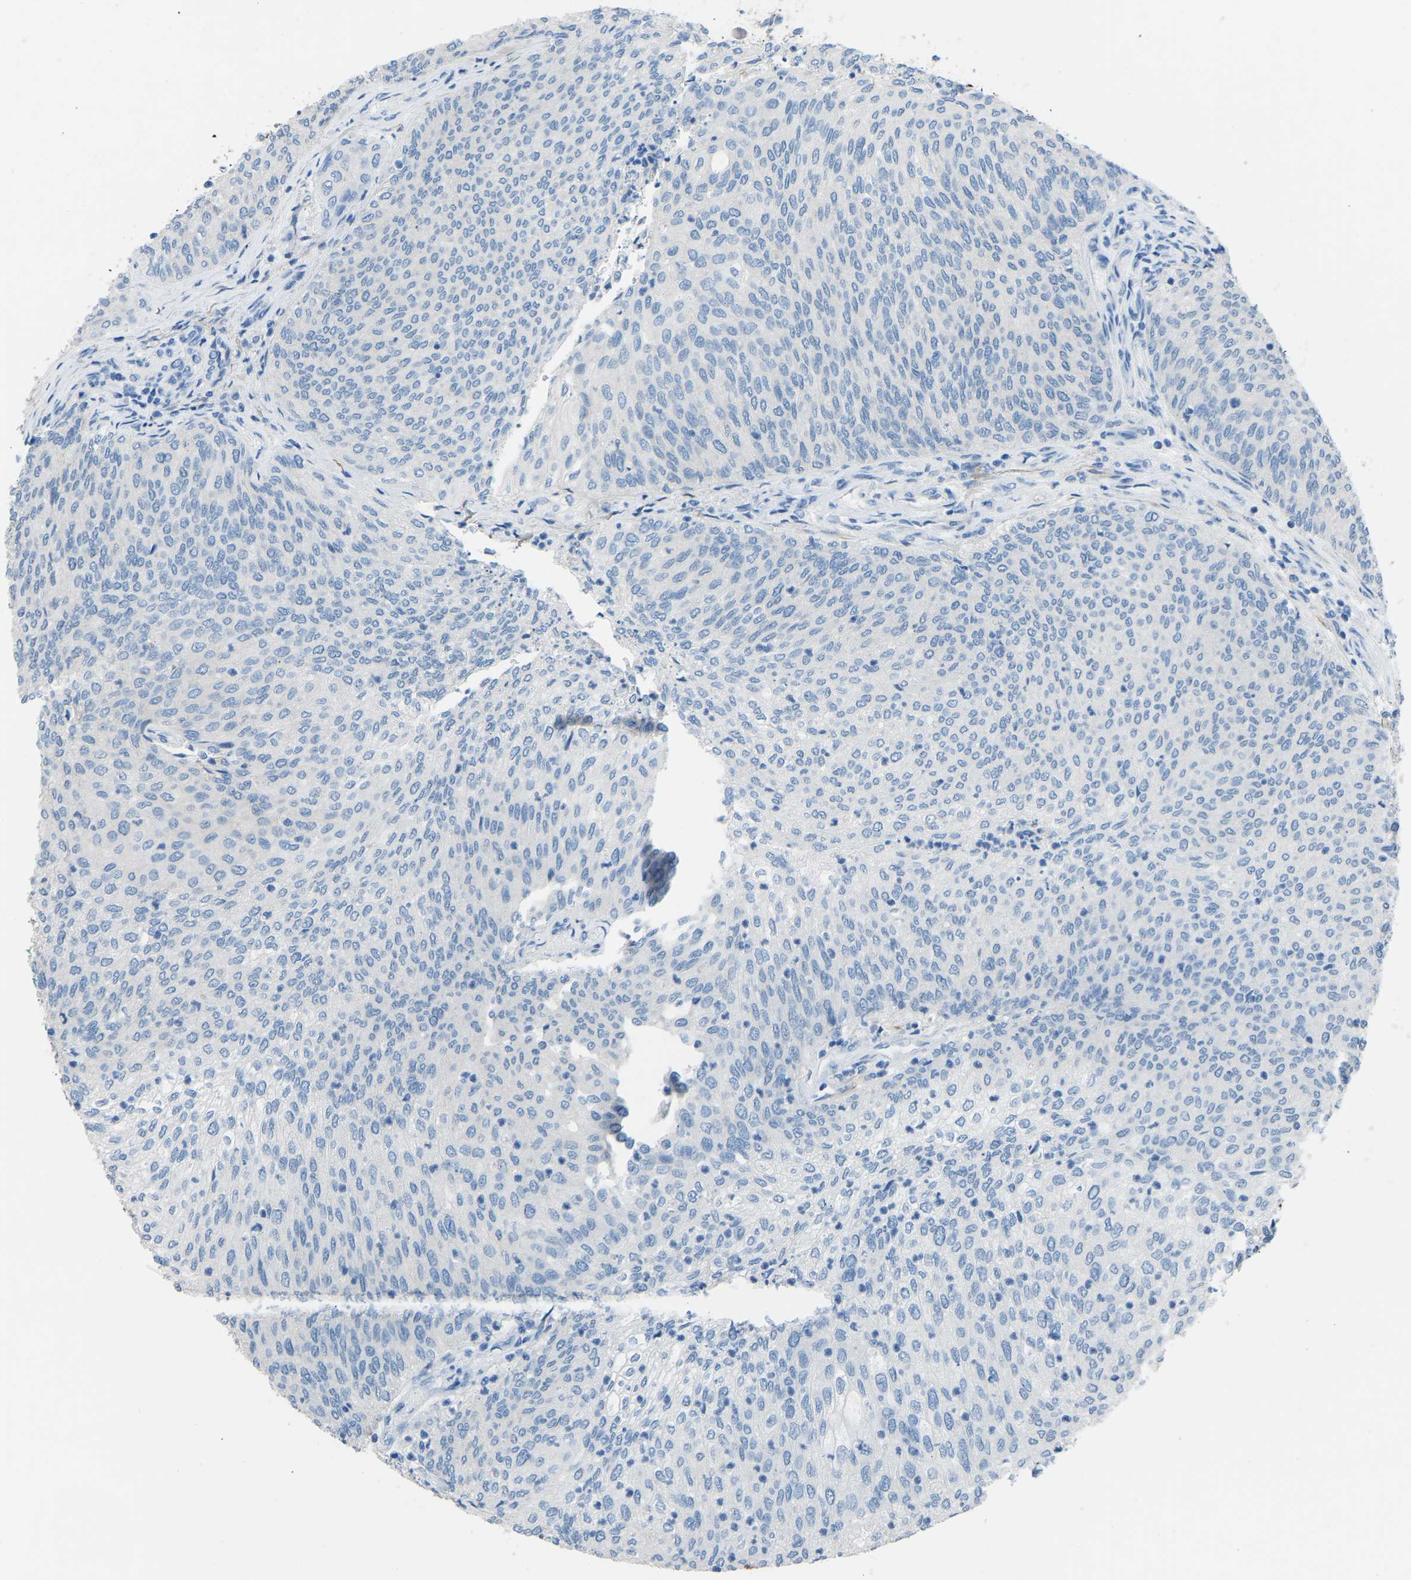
{"staining": {"intensity": "negative", "quantity": "none", "location": "none"}, "tissue": "urothelial cancer", "cell_type": "Tumor cells", "image_type": "cancer", "snomed": [{"axis": "morphology", "description": "Urothelial carcinoma, Low grade"}, {"axis": "topography", "description": "Urinary bladder"}], "caption": "This is a histopathology image of immunohistochemistry (IHC) staining of urothelial cancer, which shows no expression in tumor cells. (DAB (3,3'-diaminobenzidine) immunohistochemistry visualized using brightfield microscopy, high magnification).", "gene": "MYH10", "patient": {"sex": "female", "age": 79}}